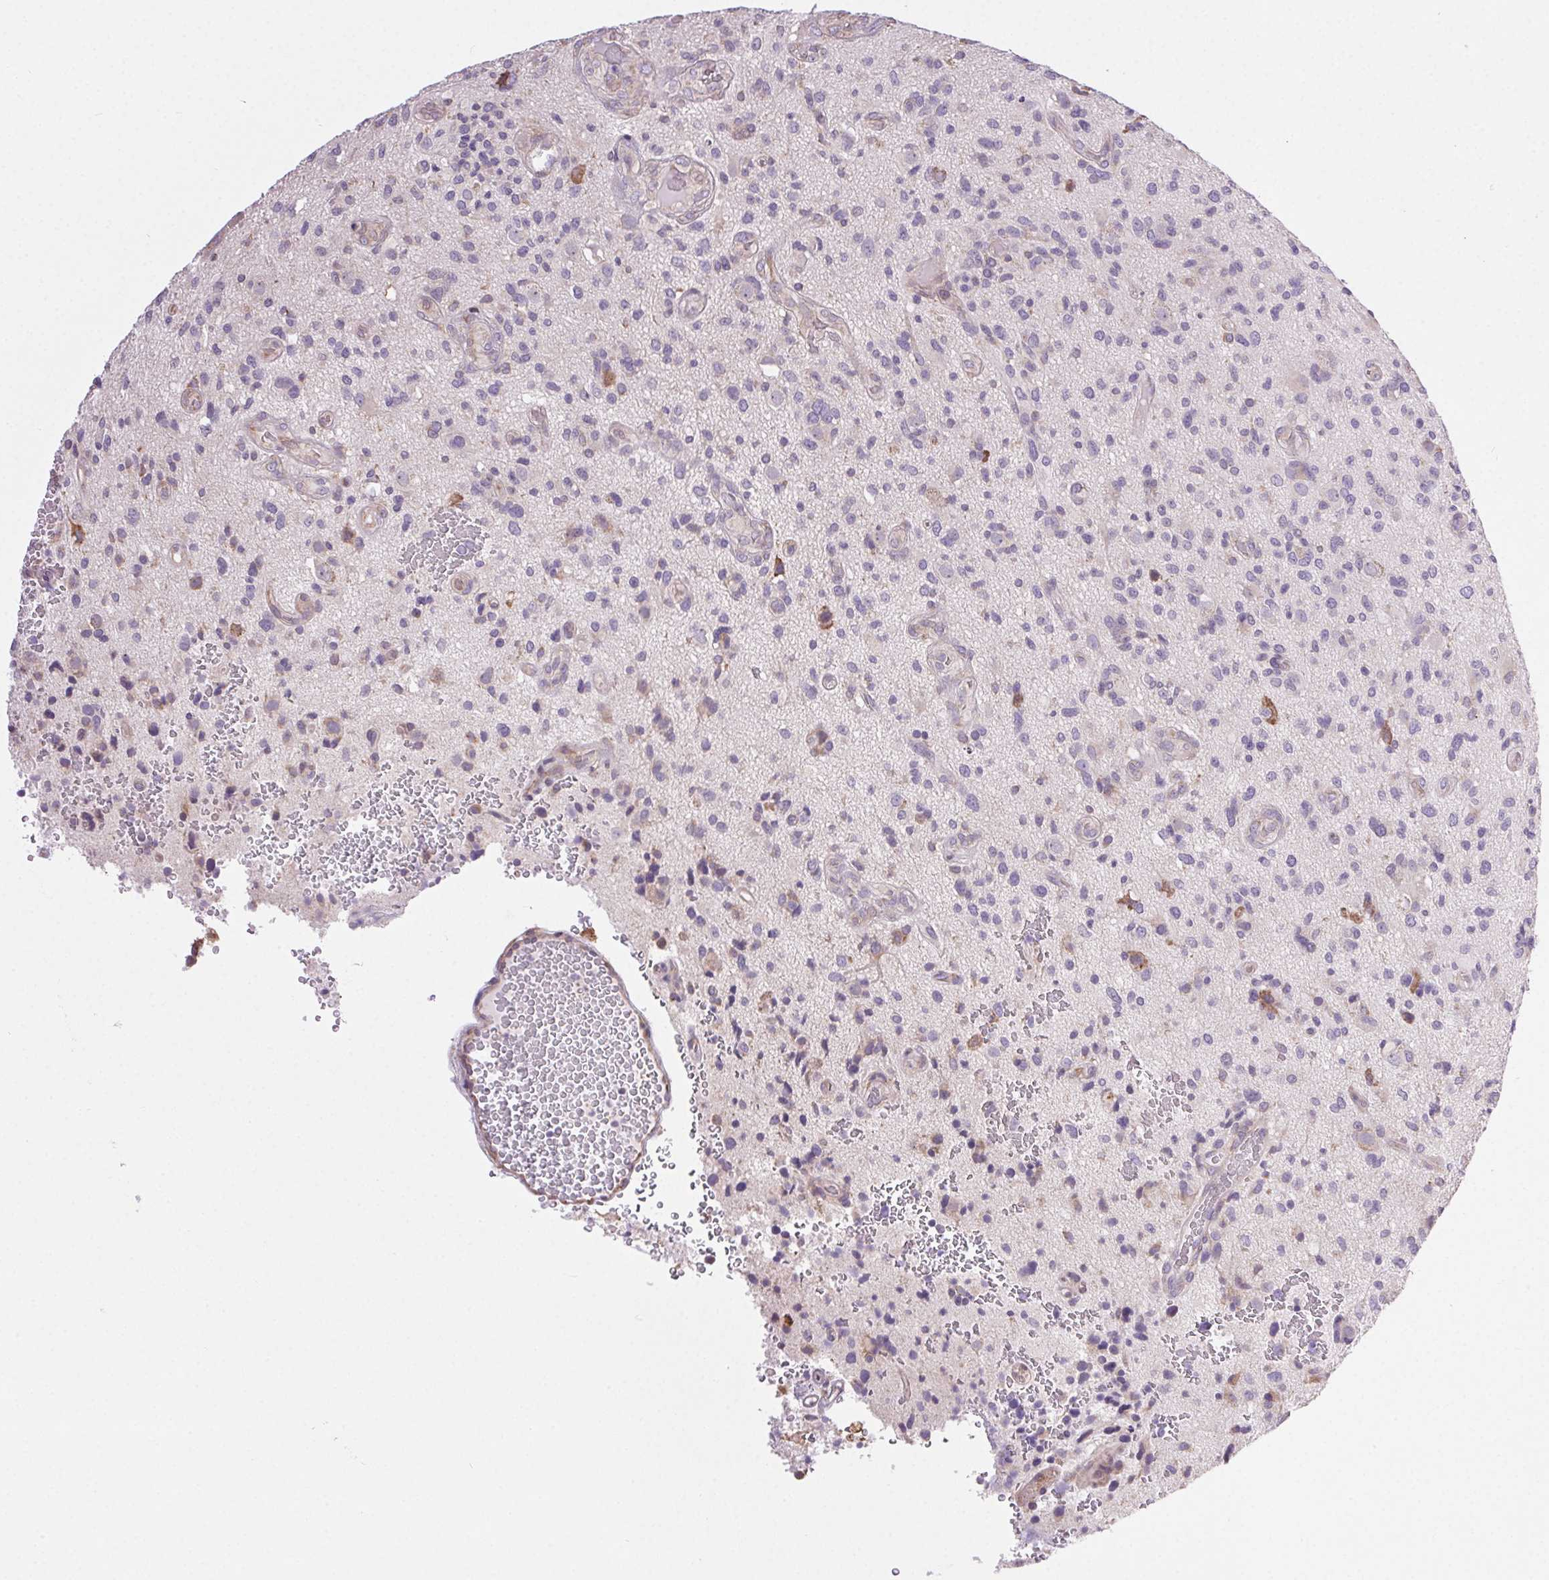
{"staining": {"intensity": "negative", "quantity": "none", "location": "none"}, "tissue": "glioma", "cell_type": "Tumor cells", "image_type": "cancer", "snomed": [{"axis": "morphology", "description": "Glioma, malignant, High grade"}, {"axis": "topography", "description": "Brain"}], "caption": "This is an immunohistochemistry (IHC) micrograph of malignant high-grade glioma. There is no positivity in tumor cells.", "gene": "SNX31", "patient": {"sex": "male", "age": 47}}